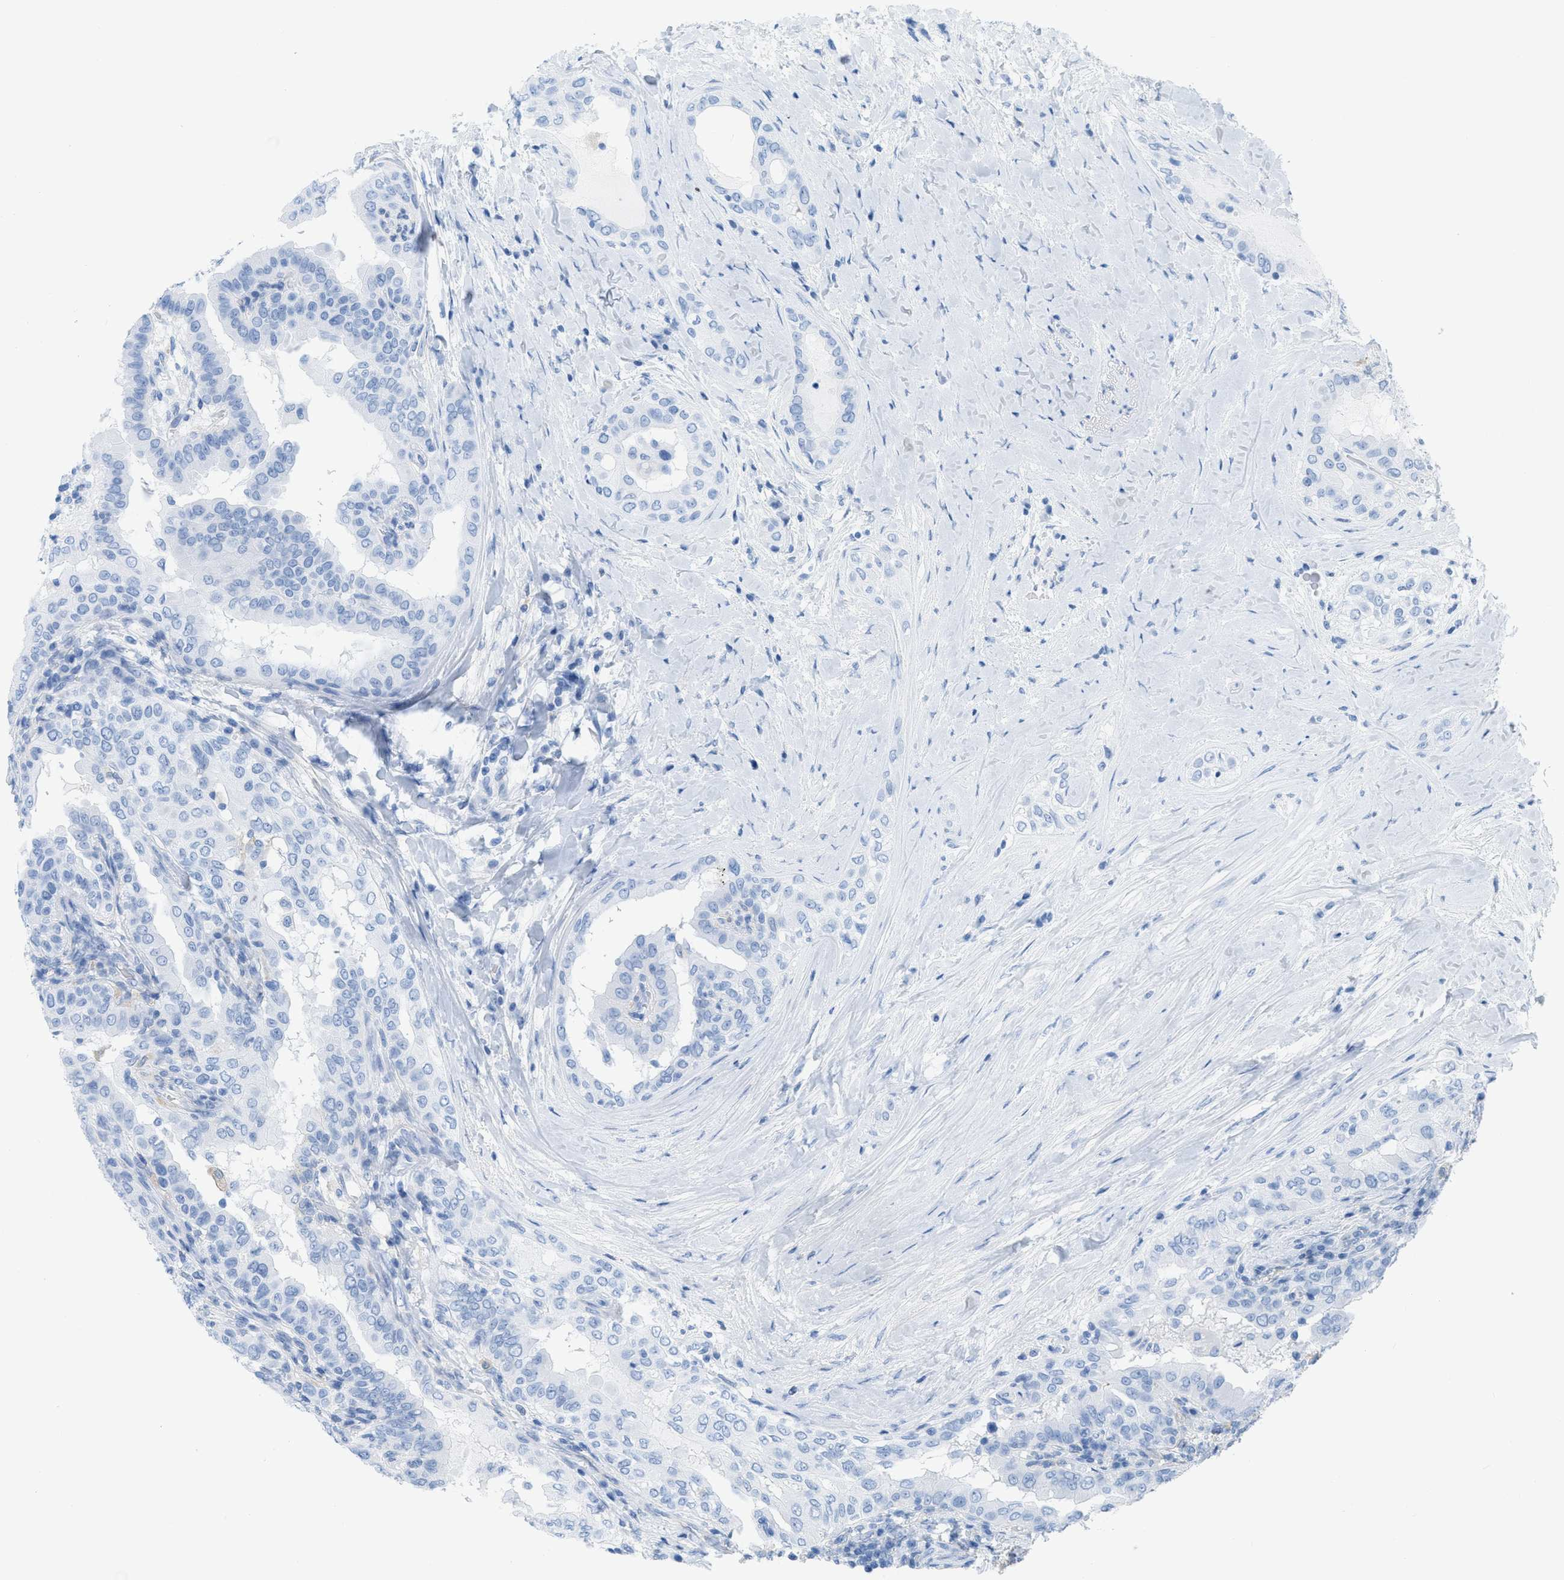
{"staining": {"intensity": "negative", "quantity": "none", "location": "none"}, "tissue": "thyroid cancer", "cell_type": "Tumor cells", "image_type": "cancer", "snomed": [{"axis": "morphology", "description": "Papillary adenocarcinoma, NOS"}, {"axis": "topography", "description": "Thyroid gland"}], "caption": "IHC image of thyroid cancer stained for a protein (brown), which exhibits no expression in tumor cells. (DAB immunohistochemistry (IHC) with hematoxylin counter stain).", "gene": "ASGR1", "patient": {"sex": "male", "age": 33}}